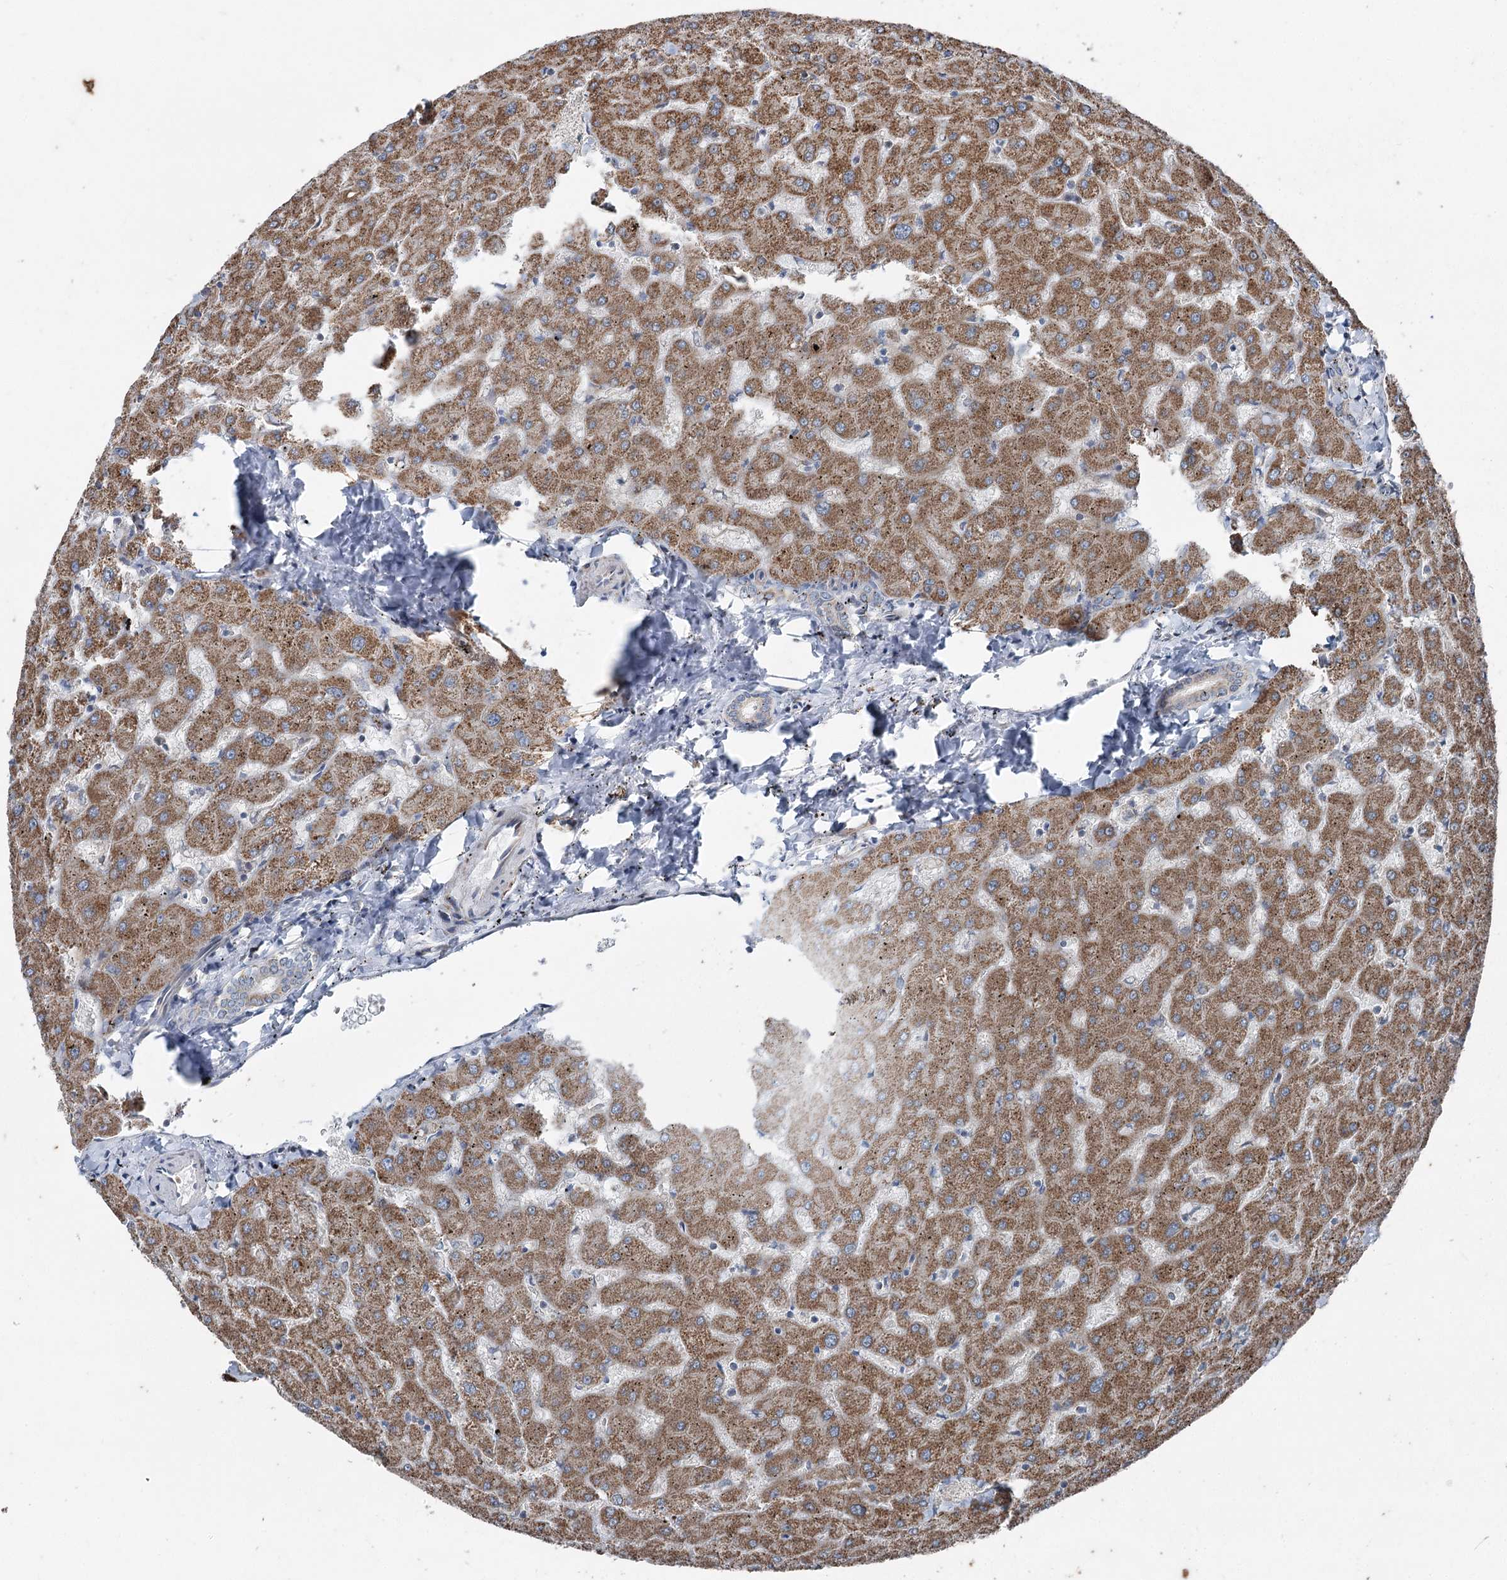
{"staining": {"intensity": "weak", "quantity": "<25%", "location": "cytoplasmic/membranous"}, "tissue": "liver", "cell_type": "Cholangiocytes", "image_type": "normal", "snomed": [{"axis": "morphology", "description": "Normal tissue, NOS"}, {"axis": "topography", "description": "Liver"}], "caption": "IHC of normal human liver exhibits no staining in cholangiocytes.", "gene": "UCN3", "patient": {"sex": "female", "age": 63}}